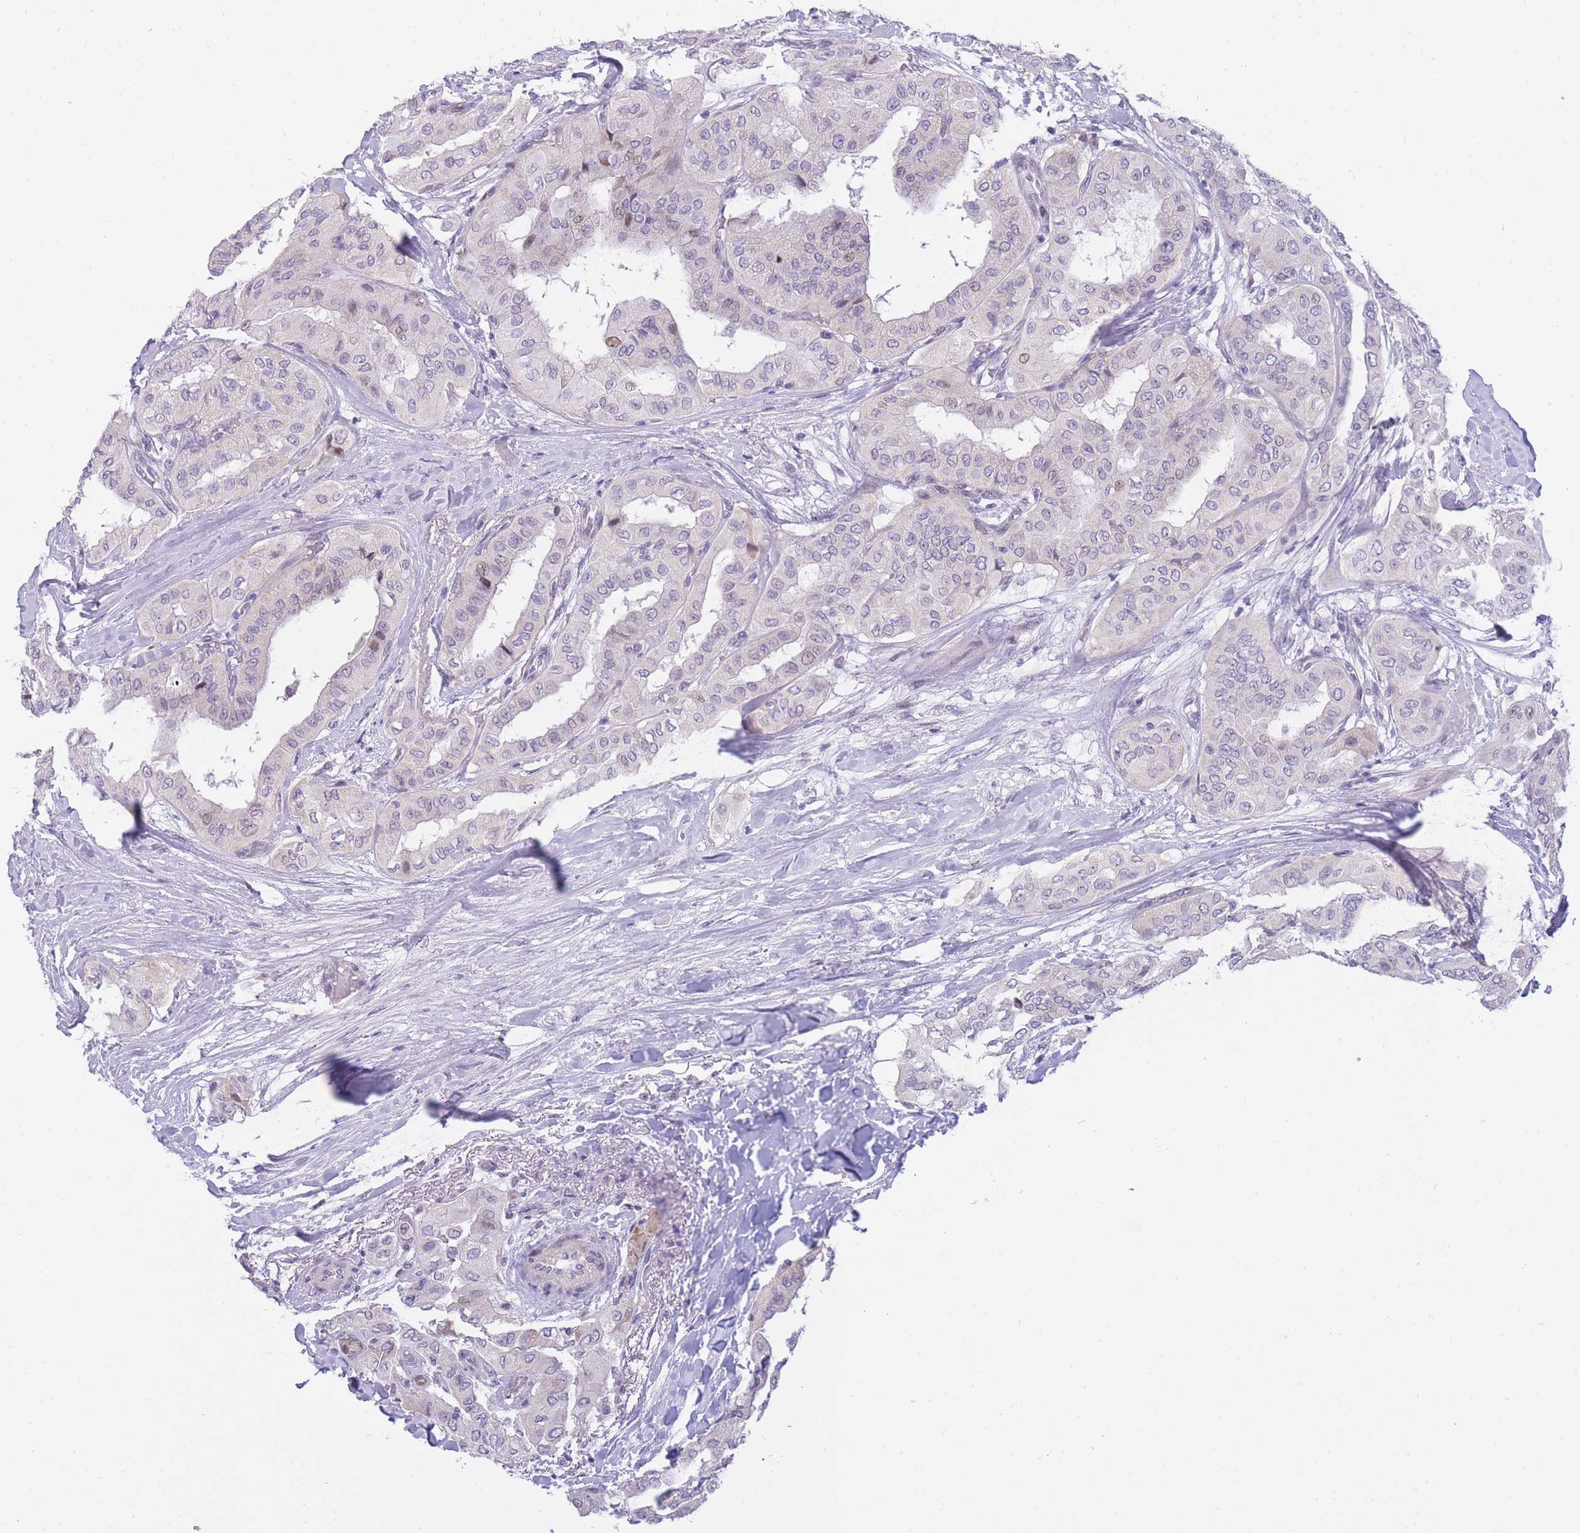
{"staining": {"intensity": "weak", "quantity": "<25%", "location": "nuclear"}, "tissue": "thyroid cancer", "cell_type": "Tumor cells", "image_type": "cancer", "snomed": [{"axis": "morphology", "description": "Papillary adenocarcinoma, NOS"}, {"axis": "topography", "description": "Thyroid gland"}], "caption": "A micrograph of papillary adenocarcinoma (thyroid) stained for a protein shows no brown staining in tumor cells.", "gene": "PRR23B", "patient": {"sex": "female", "age": 59}}